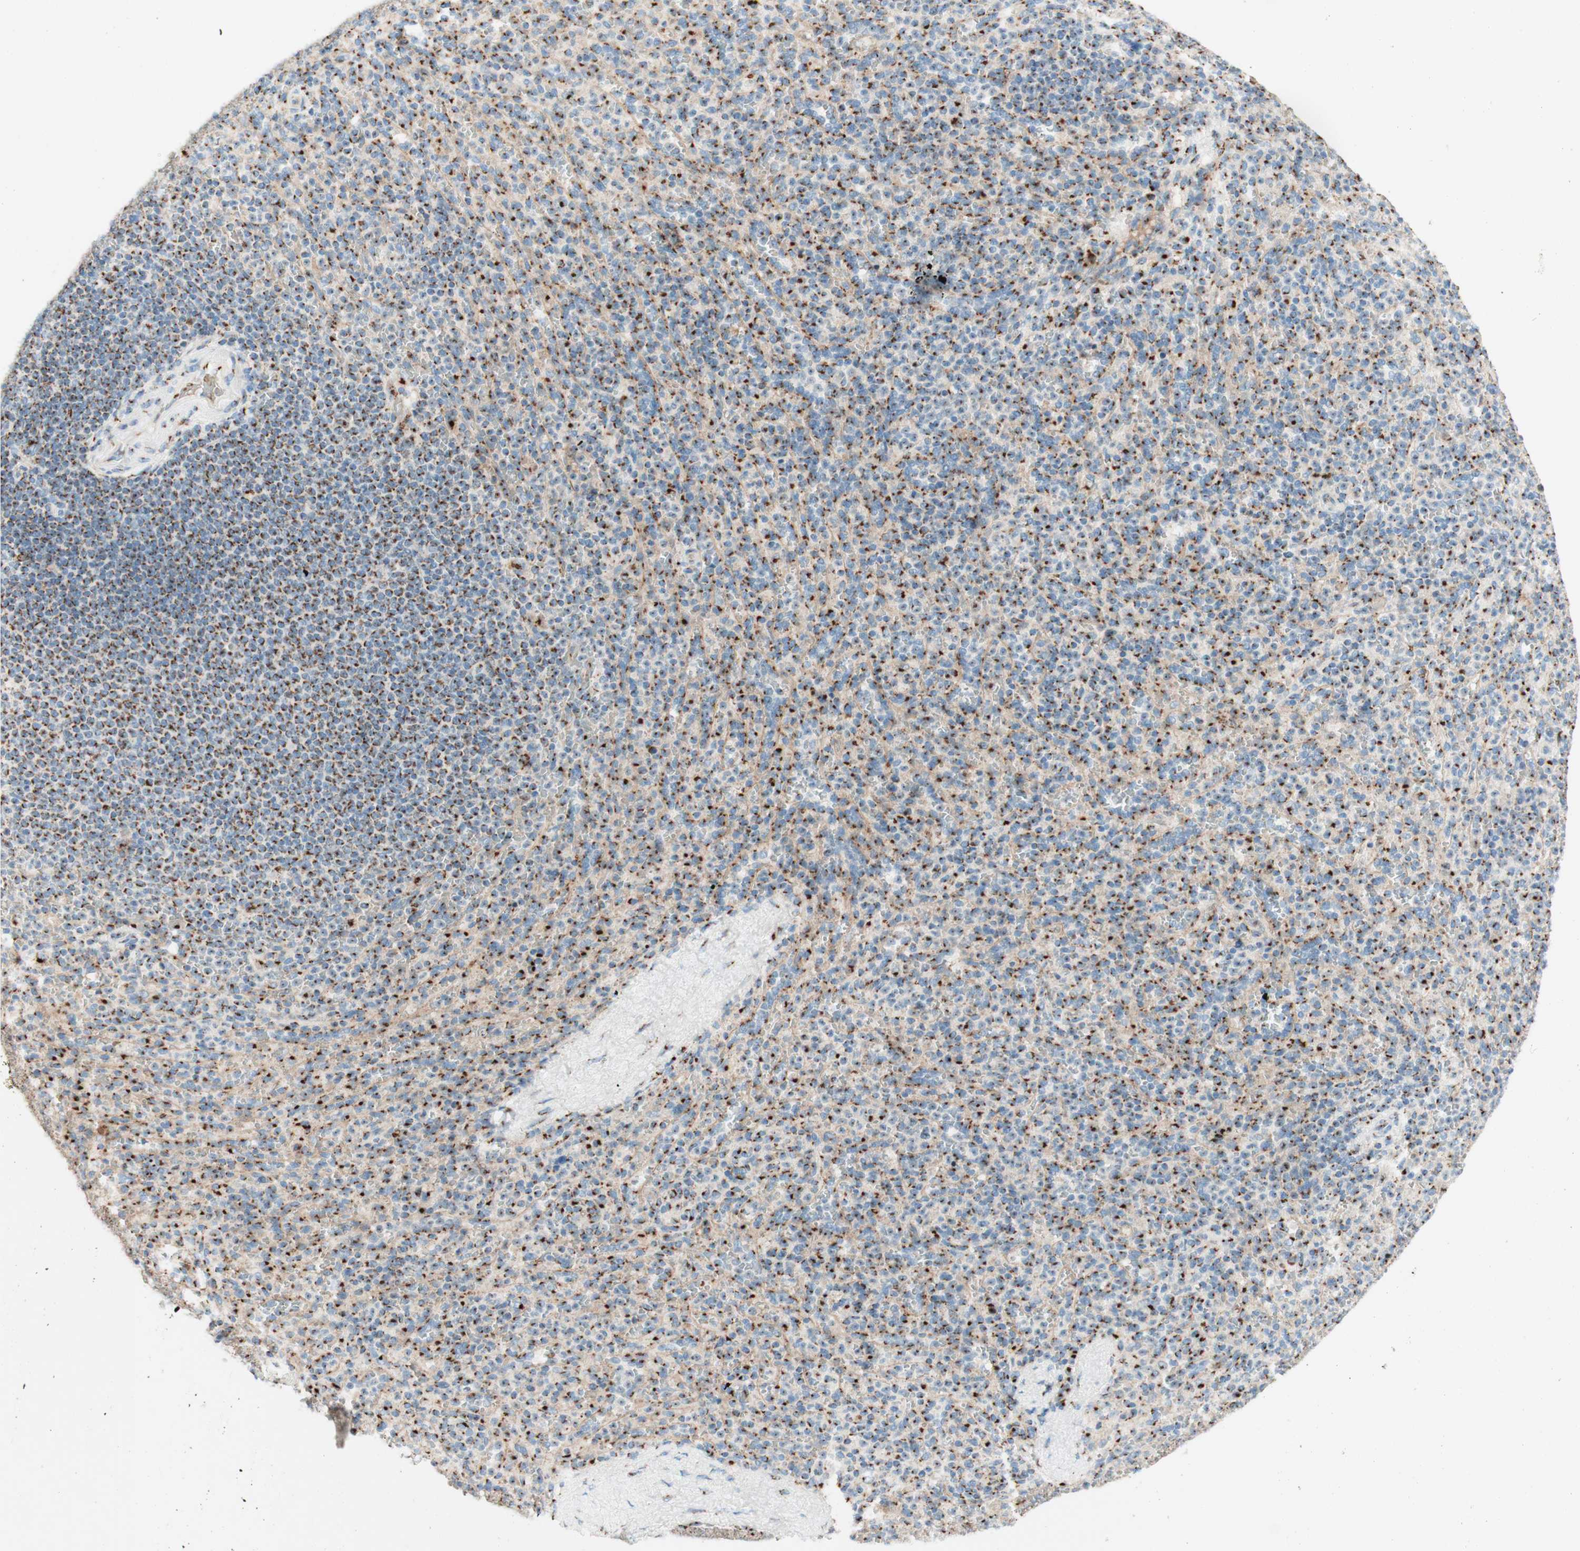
{"staining": {"intensity": "strong", "quantity": ">75%", "location": "cytoplasmic/membranous"}, "tissue": "spleen", "cell_type": "Cells in red pulp", "image_type": "normal", "snomed": [{"axis": "morphology", "description": "Normal tissue, NOS"}, {"axis": "topography", "description": "Spleen"}], "caption": "Spleen stained with DAB immunohistochemistry reveals high levels of strong cytoplasmic/membranous positivity in about >75% of cells in red pulp. (DAB (3,3'-diaminobenzidine) IHC, brown staining for protein, blue staining for nuclei).", "gene": "GOLGB1", "patient": {"sex": "male", "age": 36}}